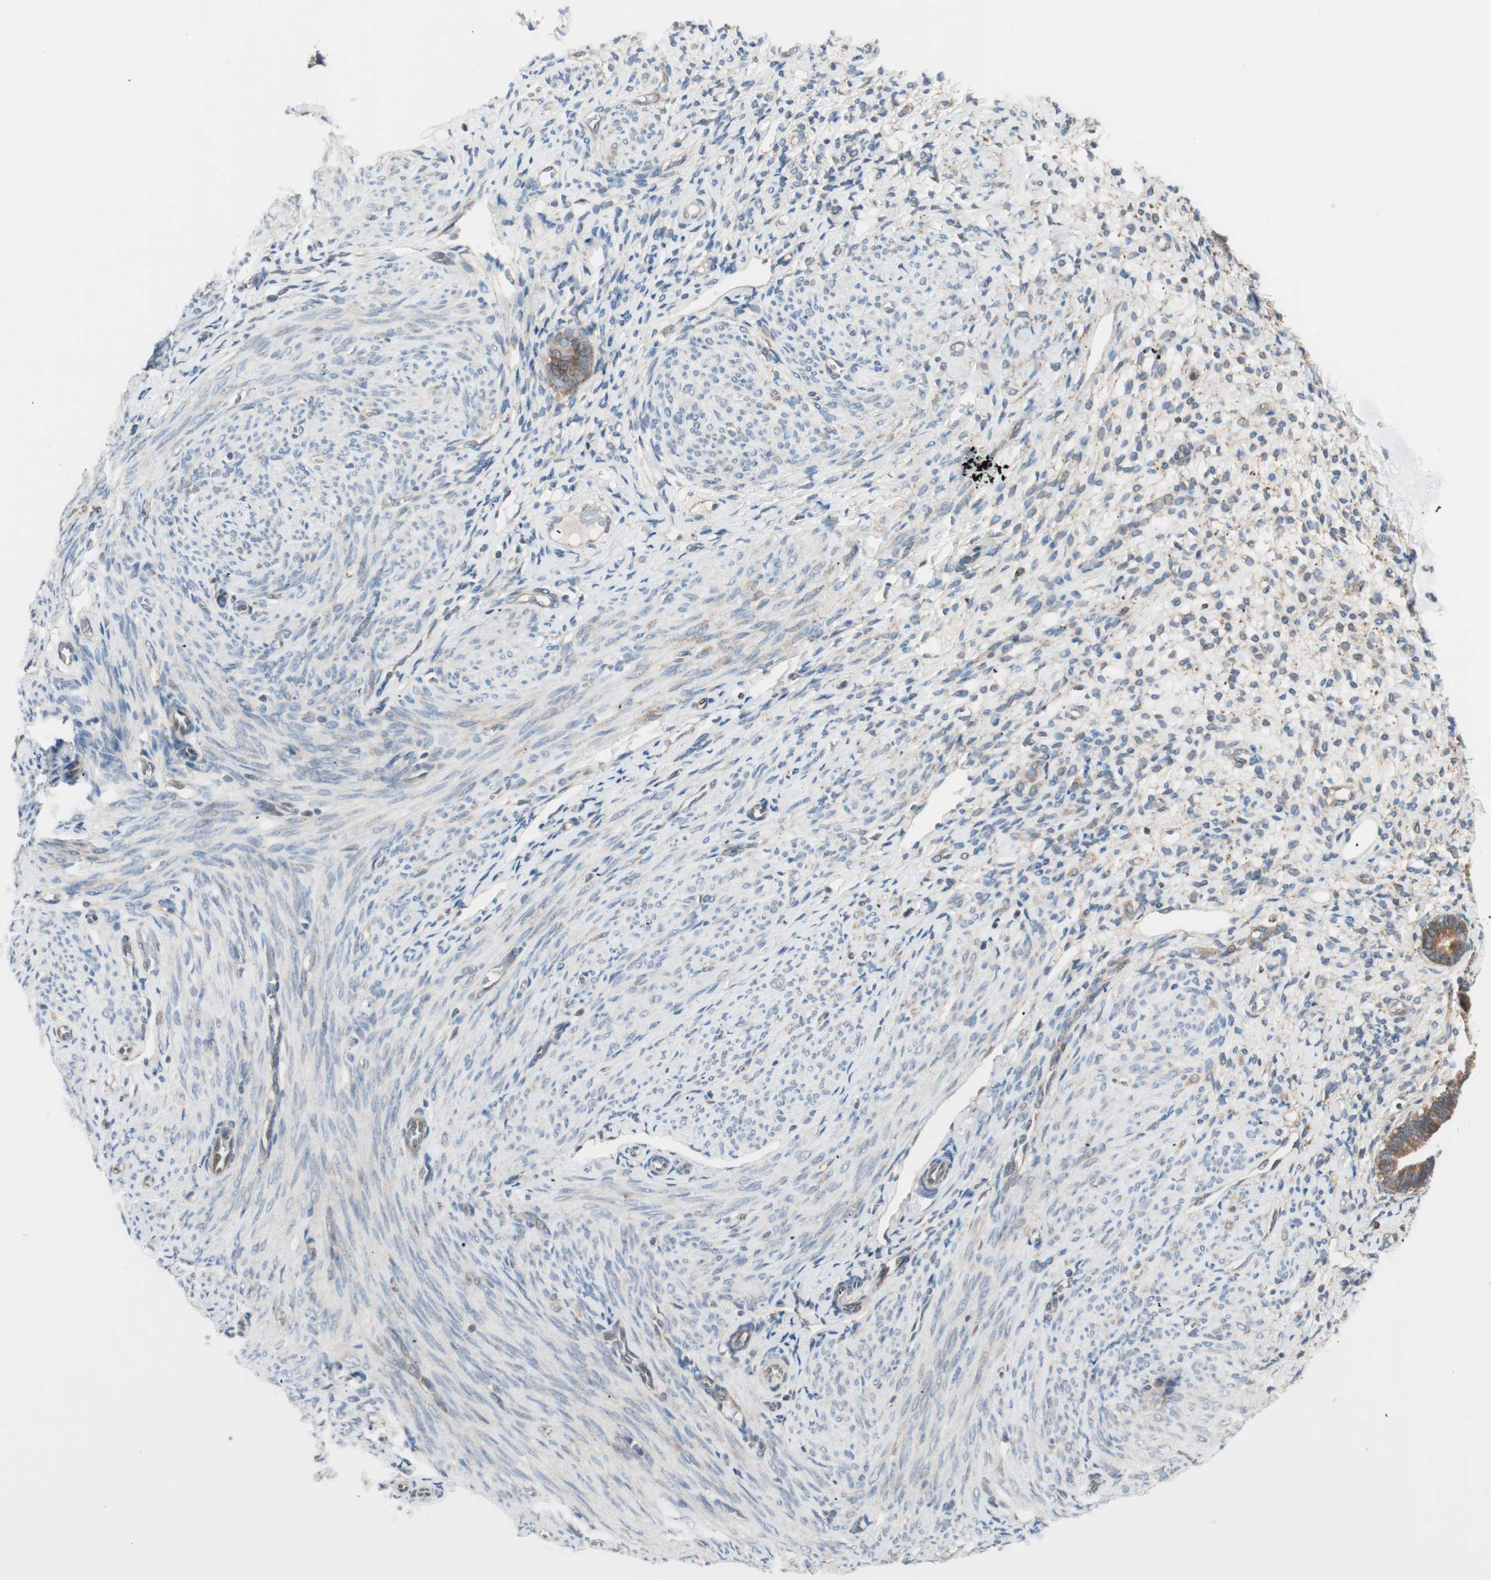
{"staining": {"intensity": "moderate", "quantity": ">75%", "location": "cytoplasmic/membranous"}, "tissue": "endometrium", "cell_type": "Cells in endometrial stroma", "image_type": "normal", "snomed": [{"axis": "morphology", "description": "Normal tissue, NOS"}, {"axis": "topography", "description": "Endometrium"}], "caption": "DAB (3,3'-diaminobenzidine) immunohistochemical staining of normal human endometrium shows moderate cytoplasmic/membranous protein staining in approximately >75% of cells in endometrial stroma. The staining was performed using DAB (3,3'-diaminobenzidine) to visualize the protein expression in brown, while the nuclei were stained in blue with hematoxylin (Magnification: 20x).", "gene": "RAB5A", "patient": {"sex": "female", "age": 61}}